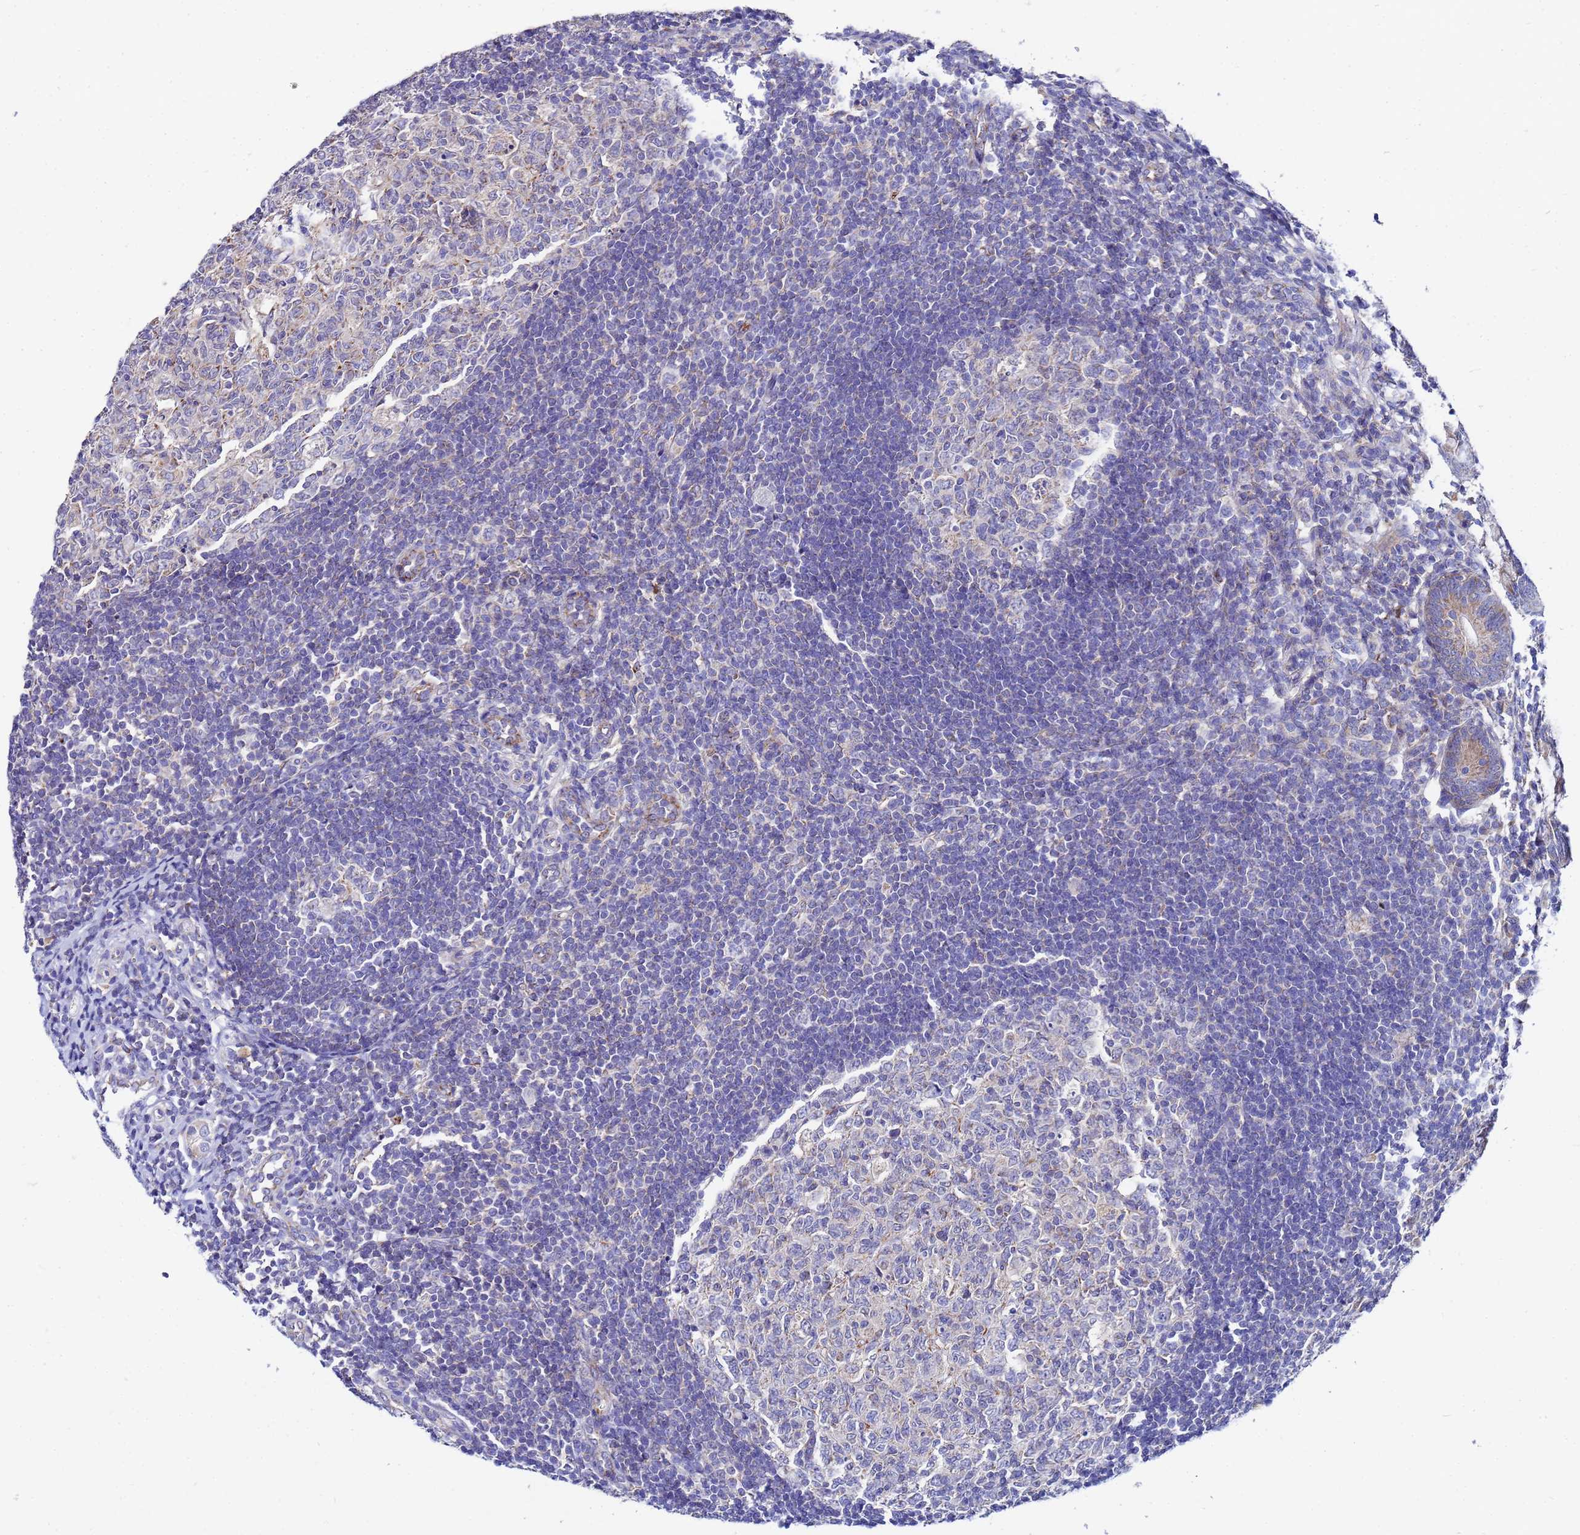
{"staining": {"intensity": "moderate", "quantity": ">75%", "location": "cytoplasmic/membranous"}, "tissue": "appendix", "cell_type": "Glandular cells", "image_type": "normal", "snomed": [{"axis": "morphology", "description": "Normal tissue, NOS"}, {"axis": "topography", "description": "Appendix"}], "caption": "This photomicrograph shows IHC staining of normal appendix, with medium moderate cytoplasmic/membranous staining in about >75% of glandular cells.", "gene": "FAHD2A", "patient": {"sex": "male", "age": 14}}